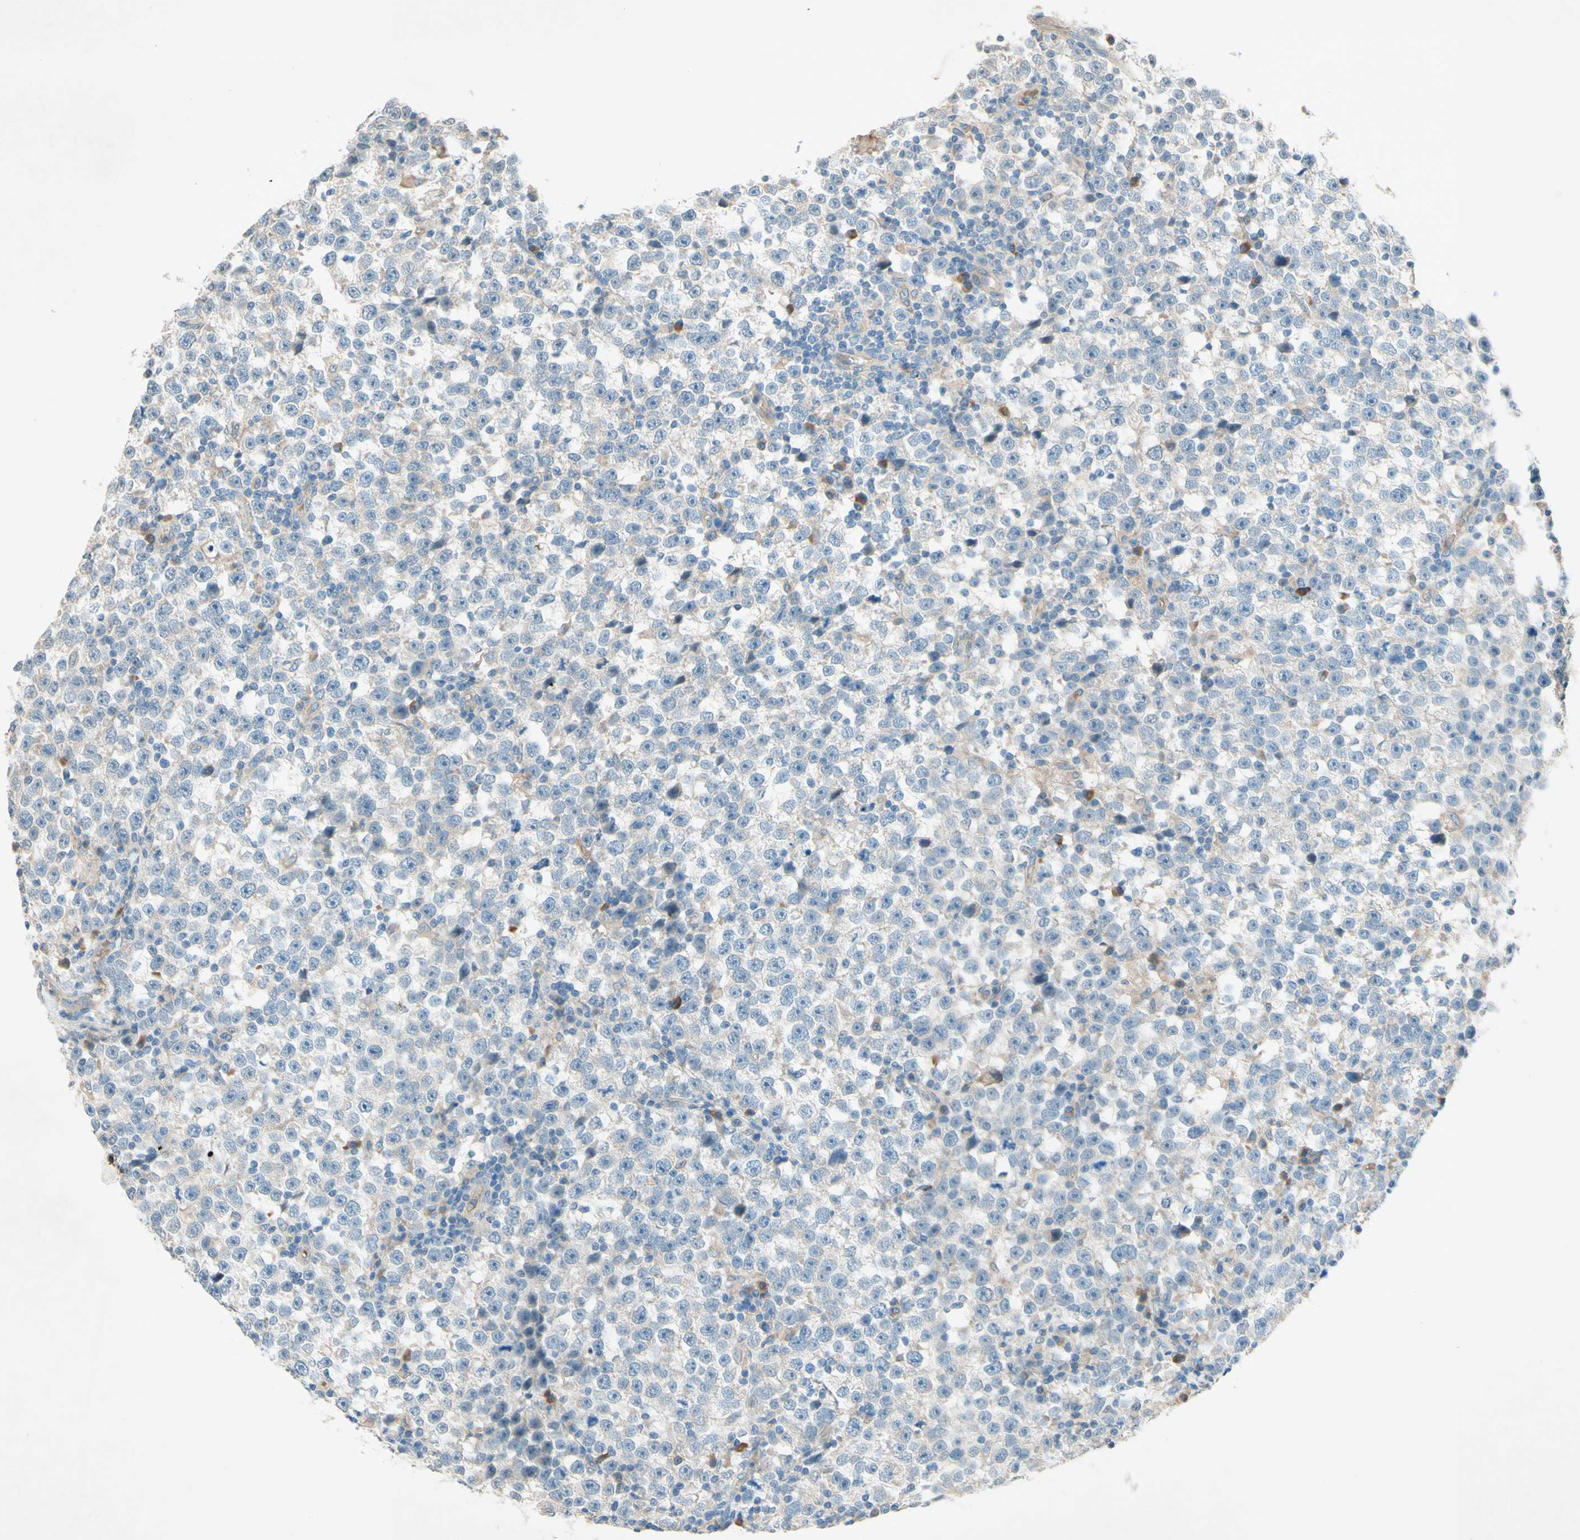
{"staining": {"intensity": "negative", "quantity": "none", "location": "none"}, "tissue": "testis cancer", "cell_type": "Tumor cells", "image_type": "cancer", "snomed": [{"axis": "morphology", "description": "Seminoma, NOS"}, {"axis": "topography", "description": "Testis"}], "caption": "Immunohistochemistry of testis cancer demonstrates no positivity in tumor cells.", "gene": "IL2", "patient": {"sex": "male", "age": 43}}